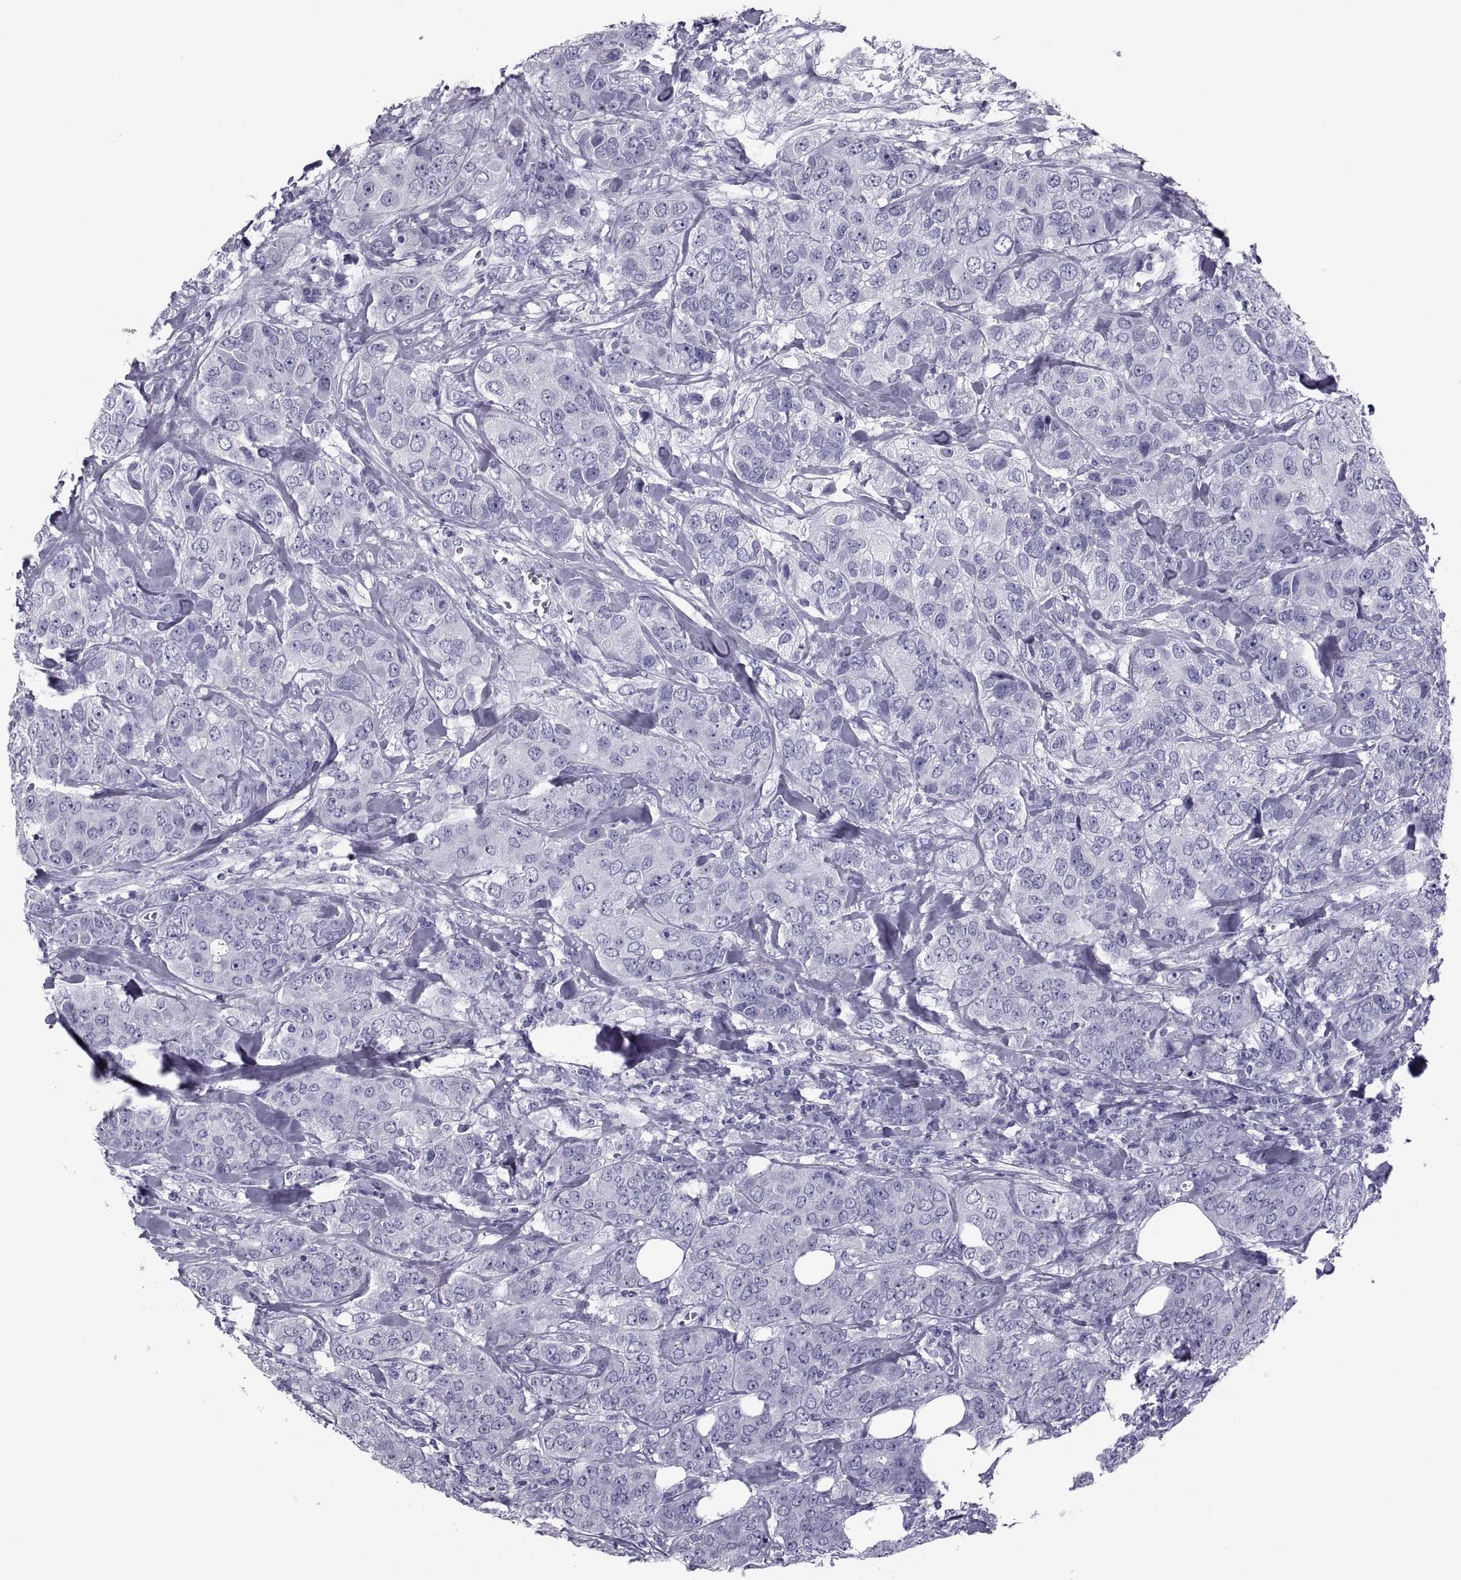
{"staining": {"intensity": "negative", "quantity": "none", "location": "none"}, "tissue": "breast cancer", "cell_type": "Tumor cells", "image_type": "cancer", "snomed": [{"axis": "morphology", "description": "Duct carcinoma"}, {"axis": "topography", "description": "Breast"}], "caption": "Immunohistochemistry histopathology image of breast invasive ductal carcinoma stained for a protein (brown), which shows no positivity in tumor cells.", "gene": "CRISP1", "patient": {"sex": "female", "age": 43}}